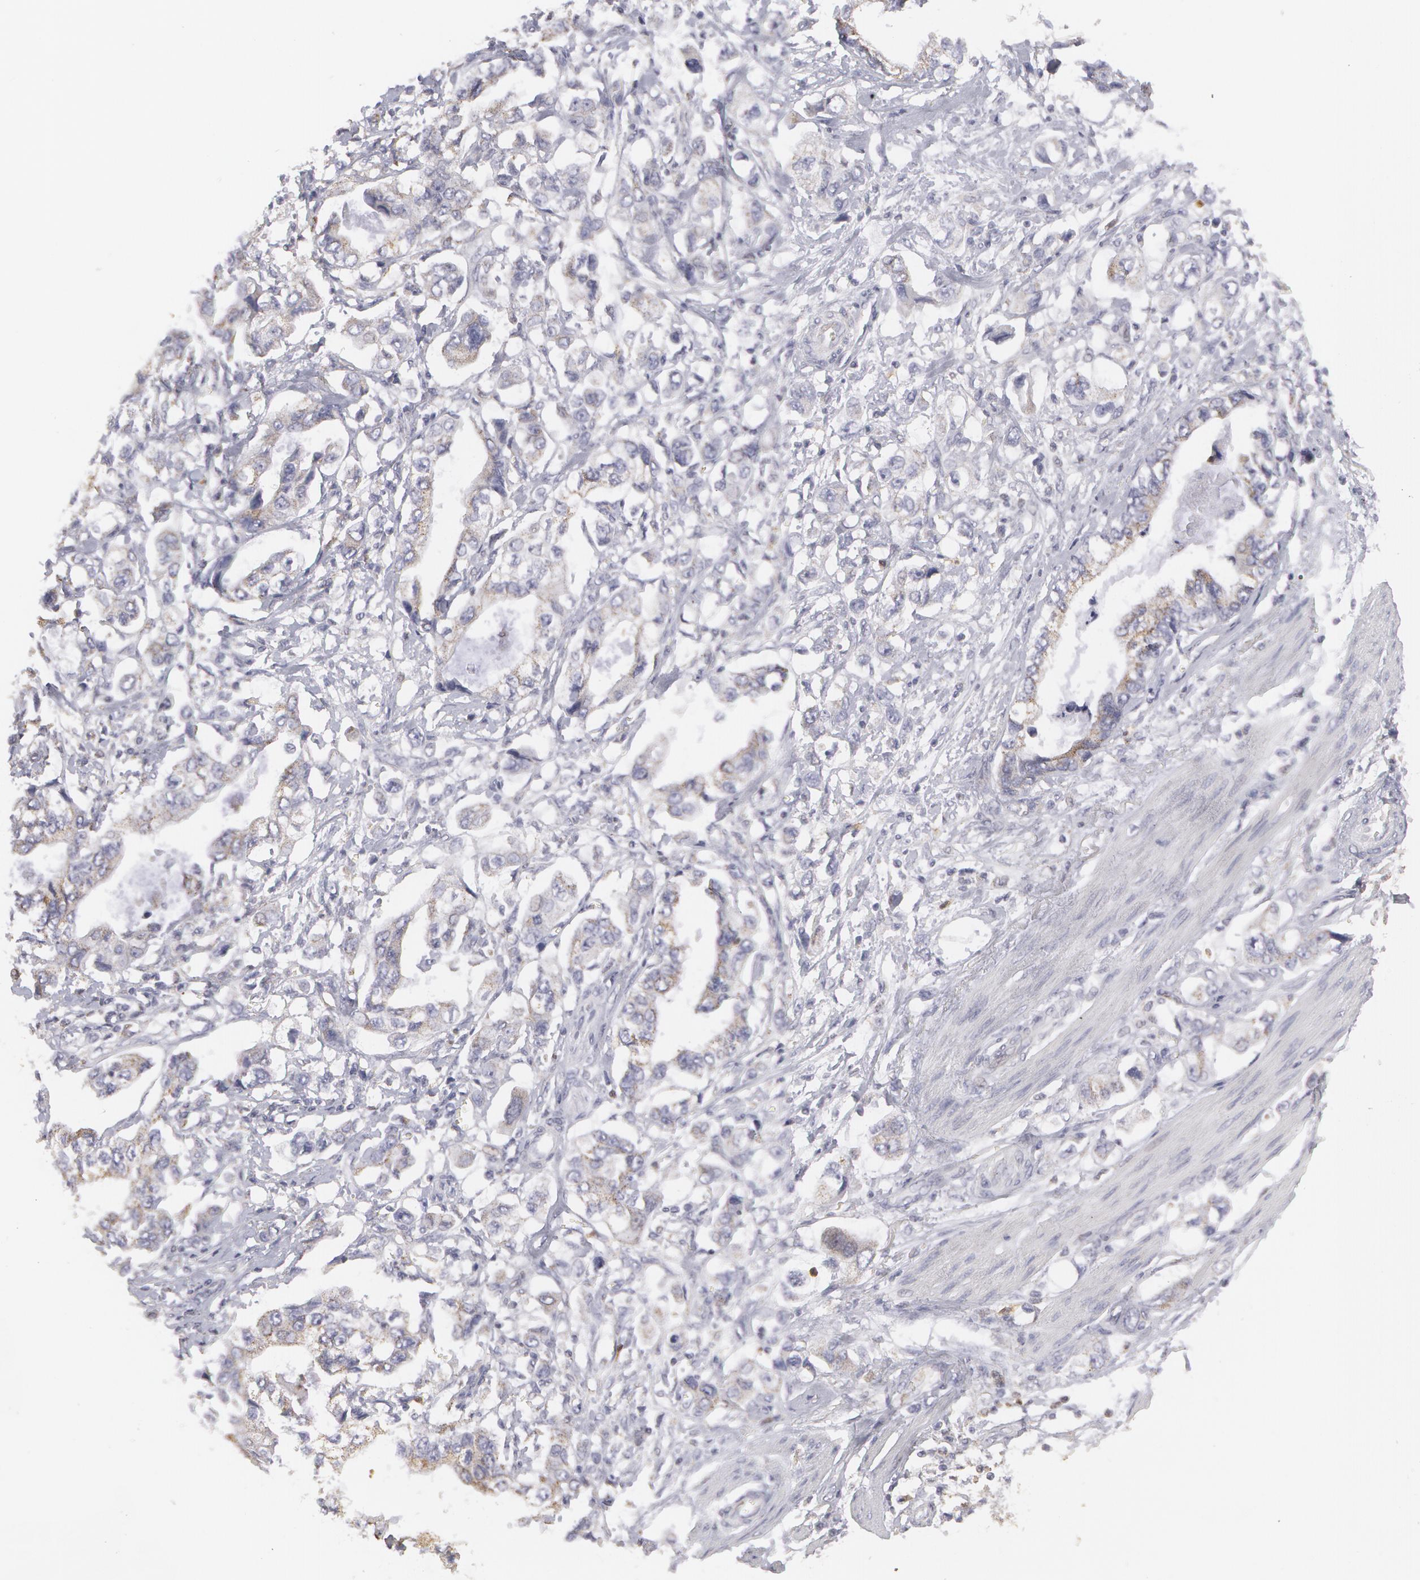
{"staining": {"intensity": "weak", "quantity": "25%-75%", "location": "cytoplasmic/membranous"}, "tissue": "stomach cancer", "cell_type": "Tumor cells", "image_type": "cancer", "snomed": [{"axis": "morphology", "description": "Adenocarcinoma, NOS"}, {"axis": "topography", "description": "Pancreas"}, {"axis": "topography", "description": "Stomach, upper"}], "caption": "Immunohistochemistry histopathology image of neoplastic tissue: adenocarcinoma (stomach) stained using IHC demonstrates low levels of weak protein expression localized specifically in the cytoplasmic/membranous of tumor cells, appearing as a cytoplasmic/membranous brown color.", "gene": "CAT", "patient": {"sex": "male", "age": 77}}